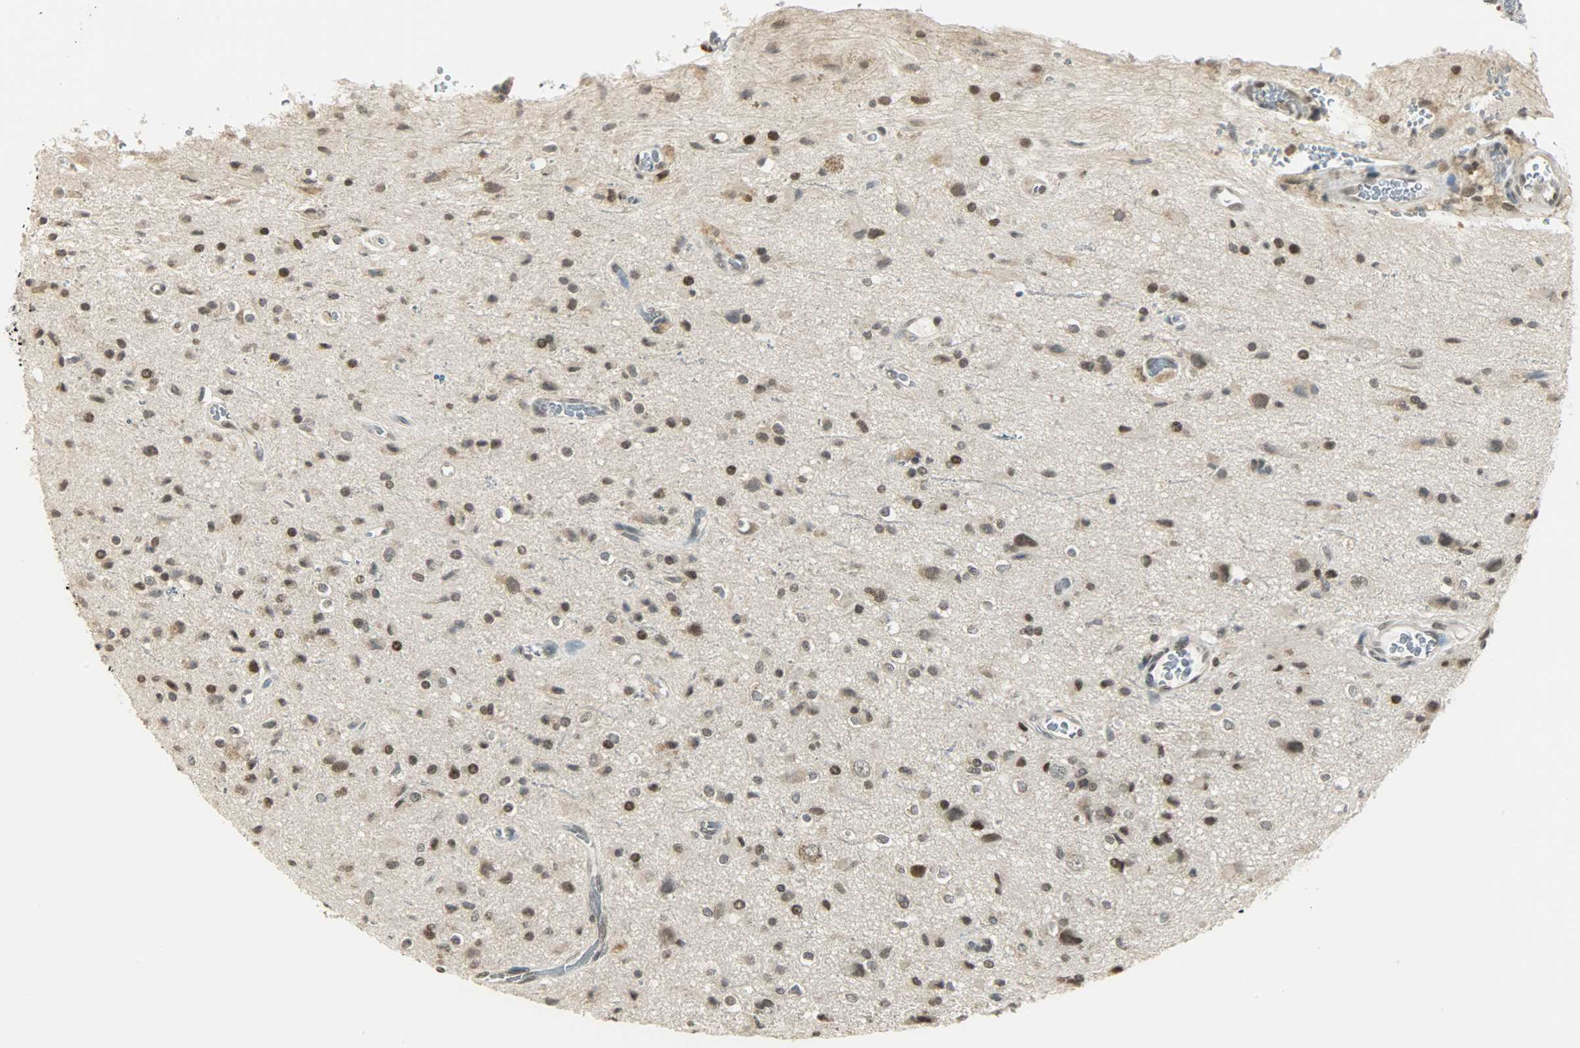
{"staining": {"intensity": "moderate", "quantity": "<25%", "location": "nuclear"}, "tissue": "glioma", "cell_type": "Tumor cells", "image_type": "cancer", "snomed": [{"axis": "morphology", "description": "Glioma, malignant, High grade"}, {"axis": "topography", "description": "Brain"}], "caption": "Moderate nuclear staining is identified in about <25% of tumor cells in glioma.", "gene": "SMARCA5", "patient": {"sex": "male", "age": 47}}